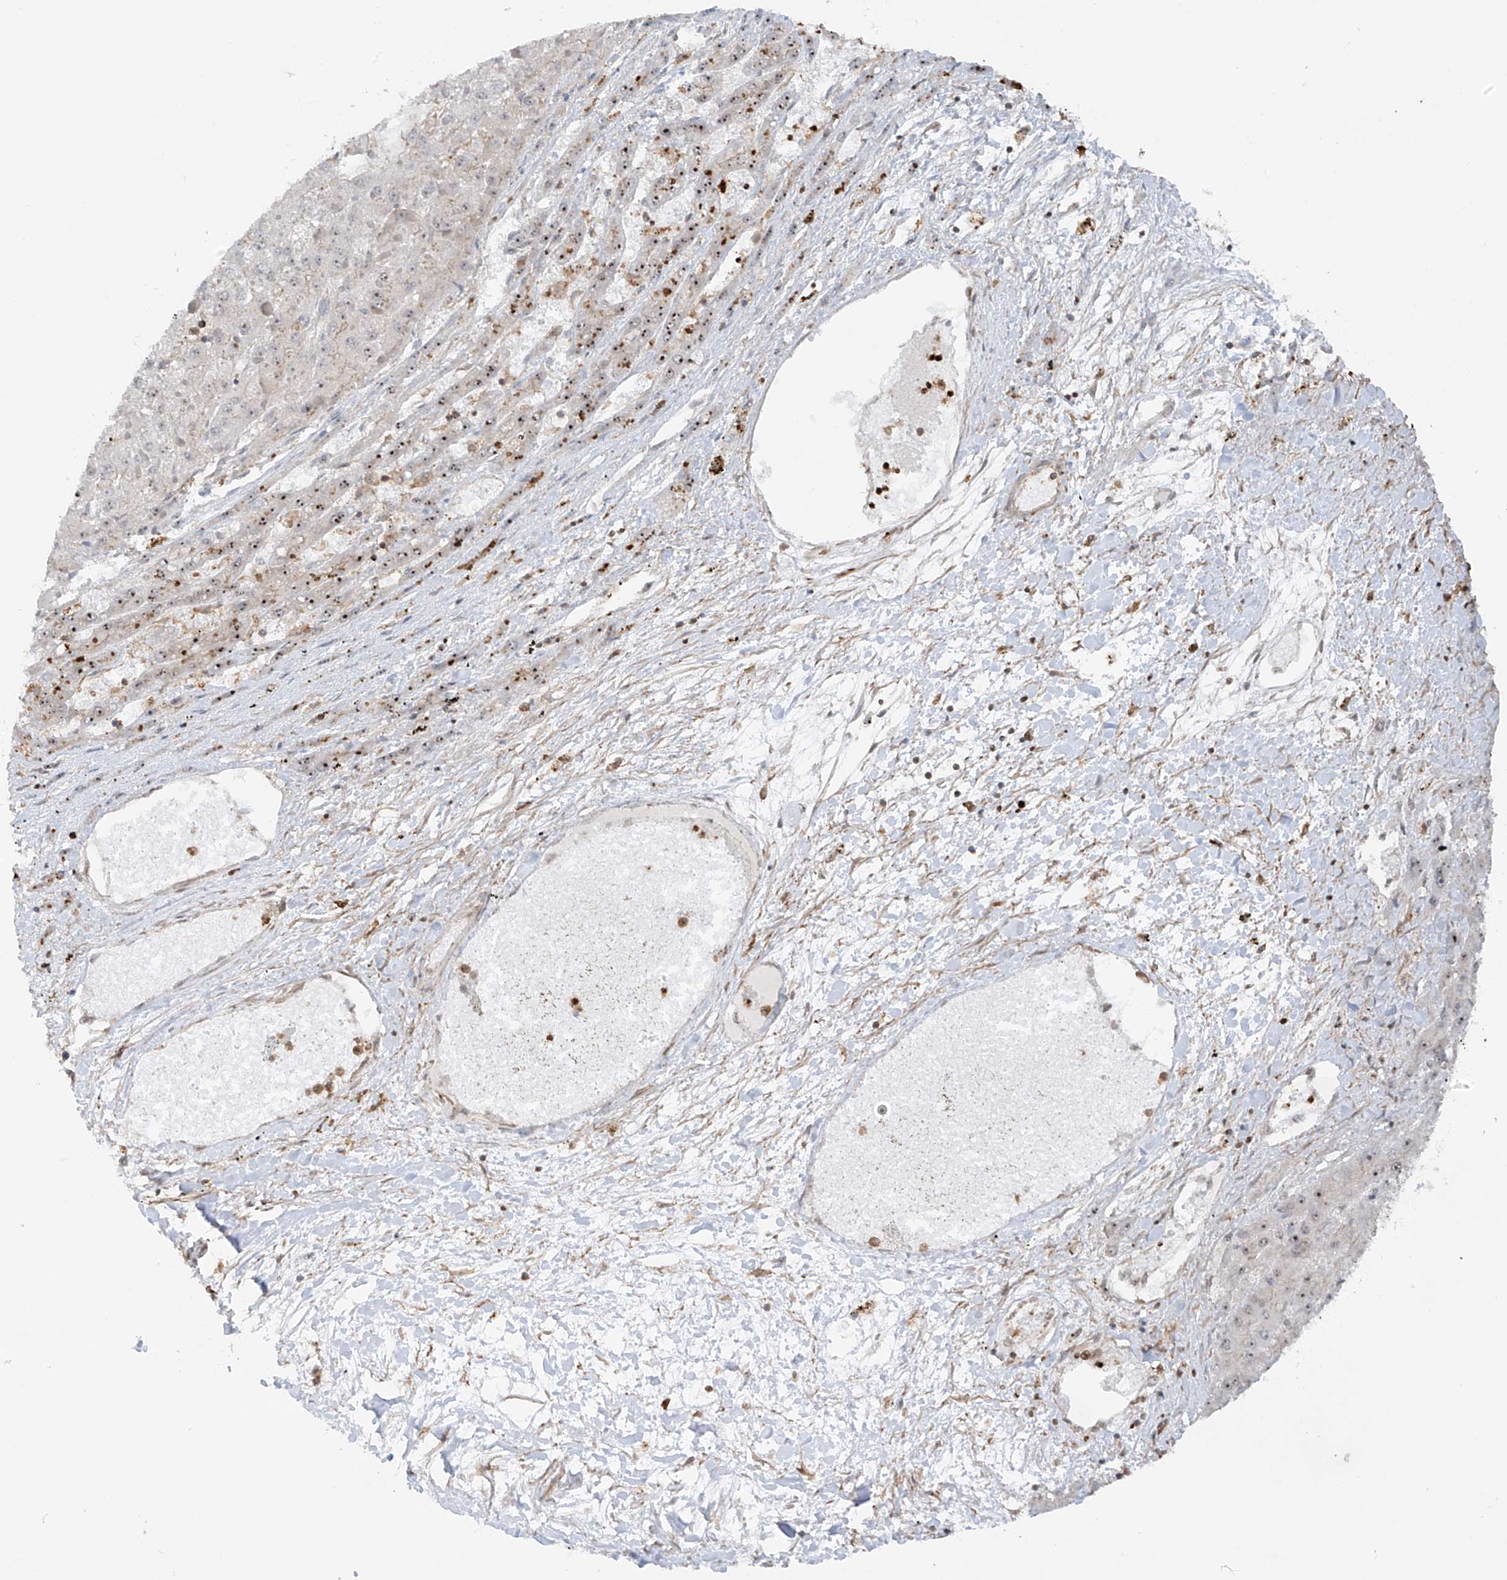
{"staining": {"intensity": "moderate", "quantity": "25%-75%", "location": "nuclear"}, "tissue": "liver cancer", "cell_type": "Tumor cells", "image_type": "cancer", "snomed": [{"axis": "morphology", "description": "Carcinoma, Hepatocellular, NOS"}, {"axis": "topography", "description": "Liver"}], "caption": "This micrograph demonstrates IHC staining of human liver cancer, with medium moderate nuclear expression in about 25%-75% of tumor cells.", "gene": "REPIN1", "patient": {"sex": "female", "age": 73}}